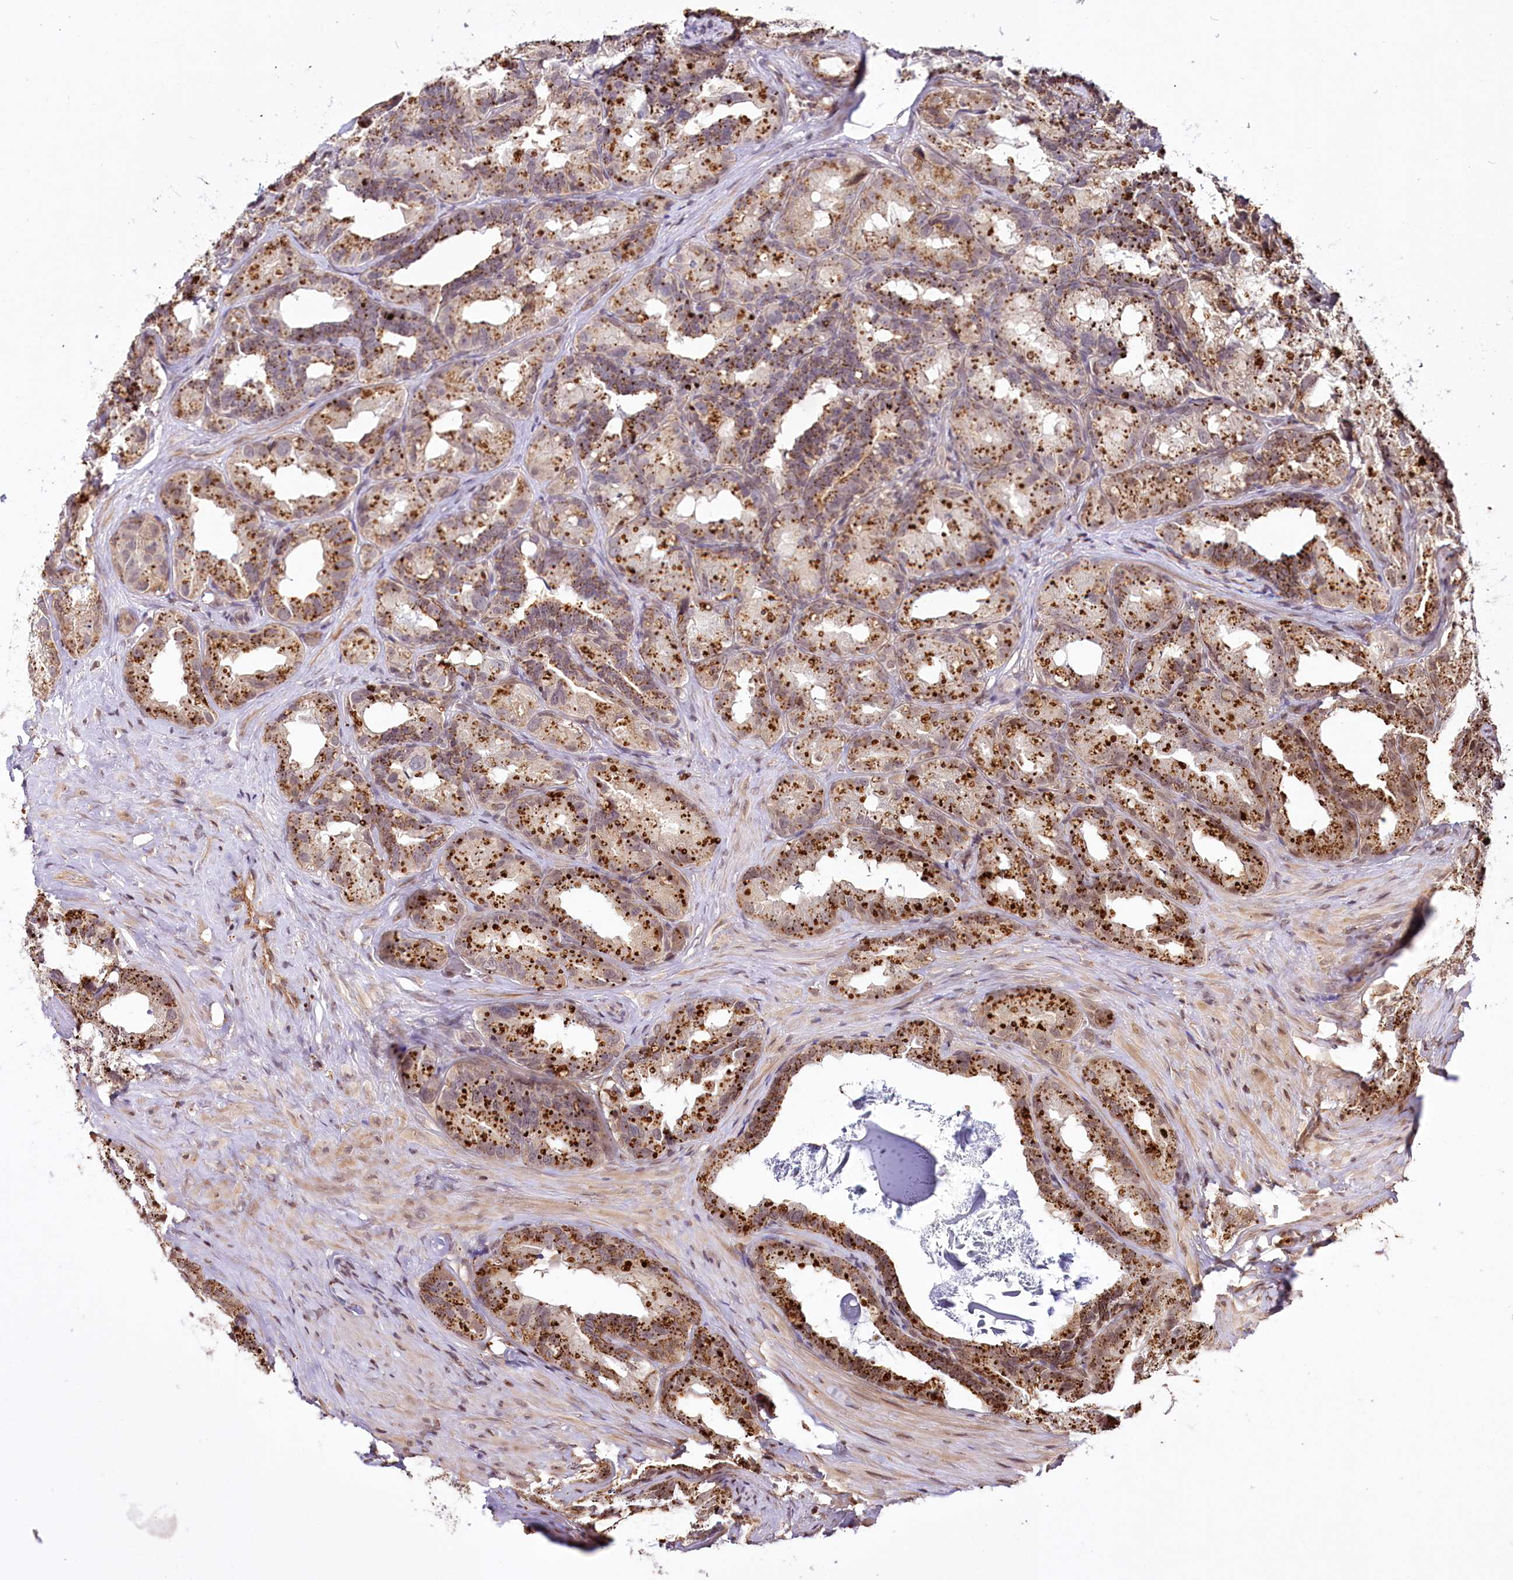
{"staining": {"intensity": "strong", "quantity": "25%-75%", "location": "cytoplasmic/membranous"}, "tissue": "seminal vesicle", "cell_type": "Glandular cells", "image_type": "normal", "snomed": [{"axis": "morphology", "description": "Normal tissue, NOS"}, {"axis": "topography", "description": "Seminal veicle"}], "caption": "Immunohistochemical staining of unremarkable seminal vesicle displays strong cytoplasmic/membranous protein positivity in about 25%-75% of glandular cells. (DAB (3,3'-diaminobenzidine) IHC with brightfield microscopy, high magnification).", "gene": "HOXC8", "patient": {"sex": "male", "age": 60}}